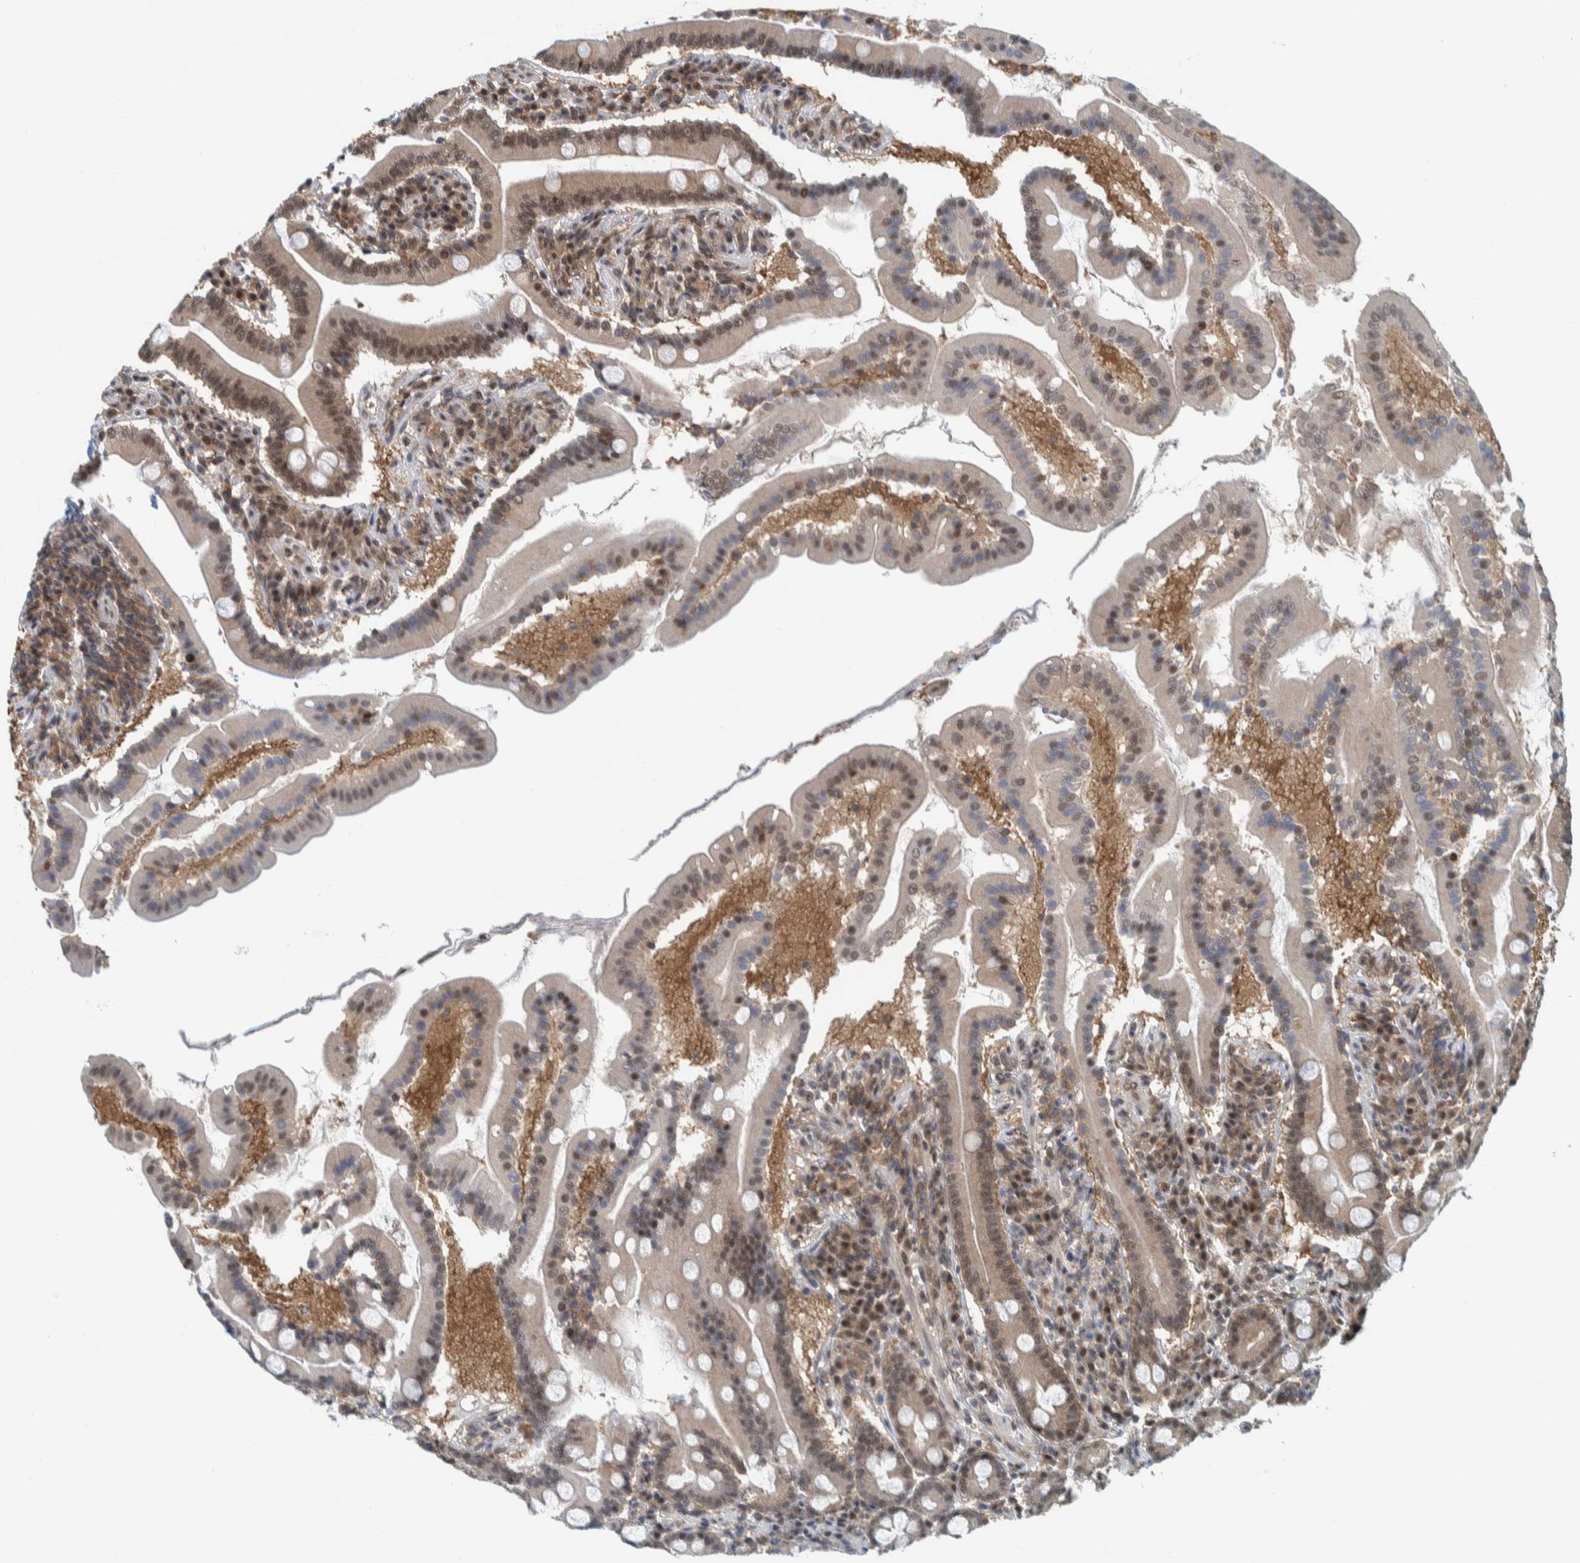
{"staining": {"intensity": "moderate", "quantity": "25%-75%", "location": "cytoplasmic/membranous,nuclear"}, "tissue": "duodenum", "cell_type": "Glandular cells", "image_type": "normal", "snomed": [{"axis": "morphology", "description": "Normal tissue, NOS"}, {"axis": "topography", "description": "Duodenum"}], "caption": "Duodenum stained with a brown dye shows moderate cytoplasmic/membranous,nuclear positive staining in approximately 25%-75% of glandular cells.", "gene": "COPS3", "patient": {"sex": "male", "age": 50}}